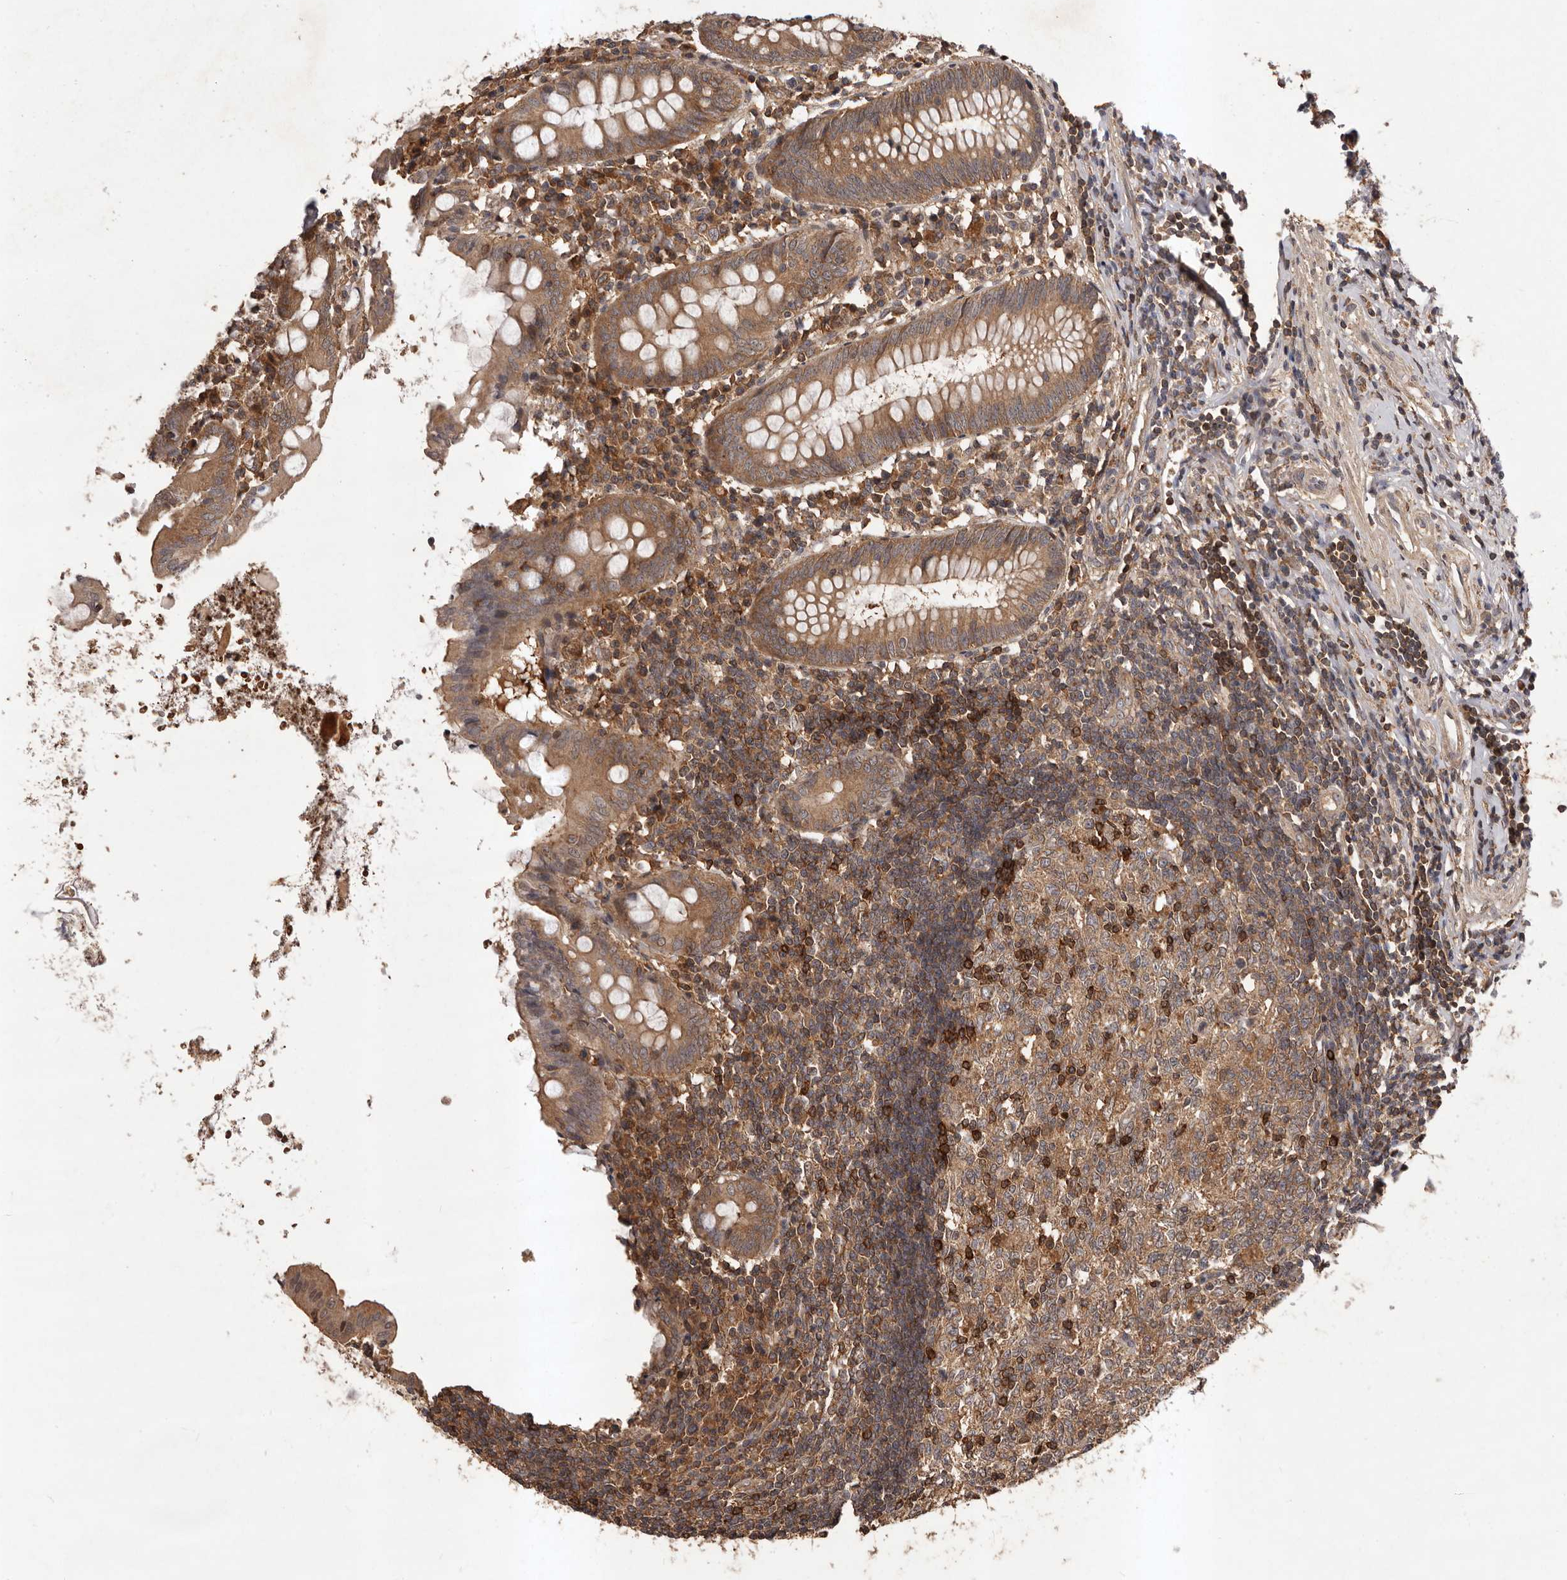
{"staining": {"intensity": "moderate", "quantity": ">75%", "location": "cytoplasmic/membranous"}, "tissue": "appendix", "cell_type": "Glandular cells", "image_type": "normal", "snomed": [{"axis": "morphology", "description": "Normal tissue, NOS"}, {"axis": "topography", "description": "Appendix"}], "caption": "Protein expression analysis of normal appendix shows moderate cytoplasmic/membranous expression in about >75% of glandular cells.", "gene": "SLC22A3", "patient": {"sex": "female", "age": 54}}